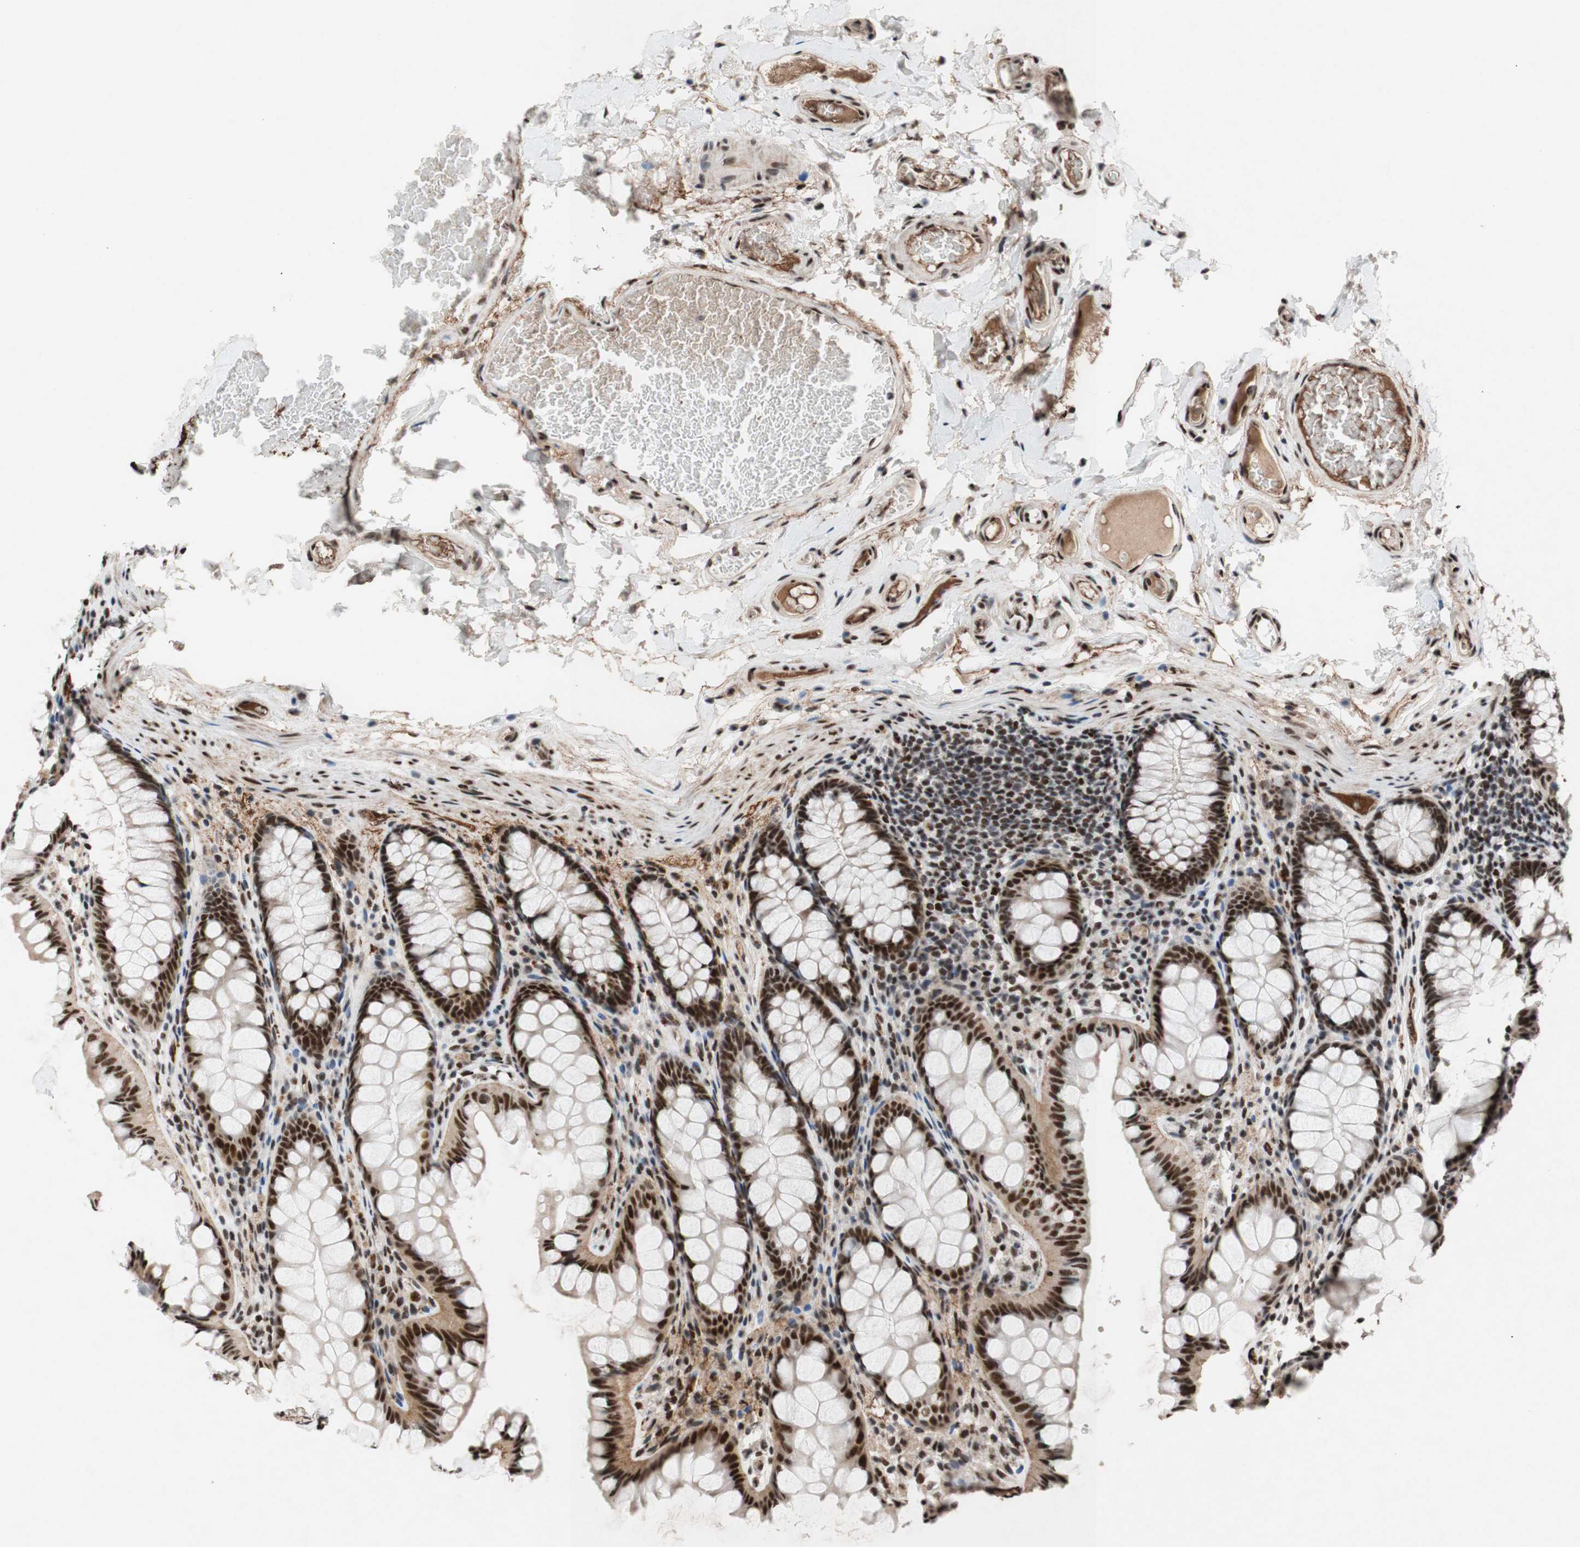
{"staining": {"intensity": "strong", "quantity": ">75%", "location": "nuclear"}, "tissue": "colon", "cell_type": "Endothelial cells", "image_type": "normal", "snomed": [{"axis": "morphology", "description": "Normal tissue, NOS"}, {"axis": "topography", "description": "Colon"}], "caption": "Immunohistochemistry micrograph of unremarkable colon stained for a protein (brown), which reveals high levels of strong nuclear positivity in approximately >75% of endothelial cells.", "gene": "TLE1", "patient": {"sex": "female", "age": 55}}